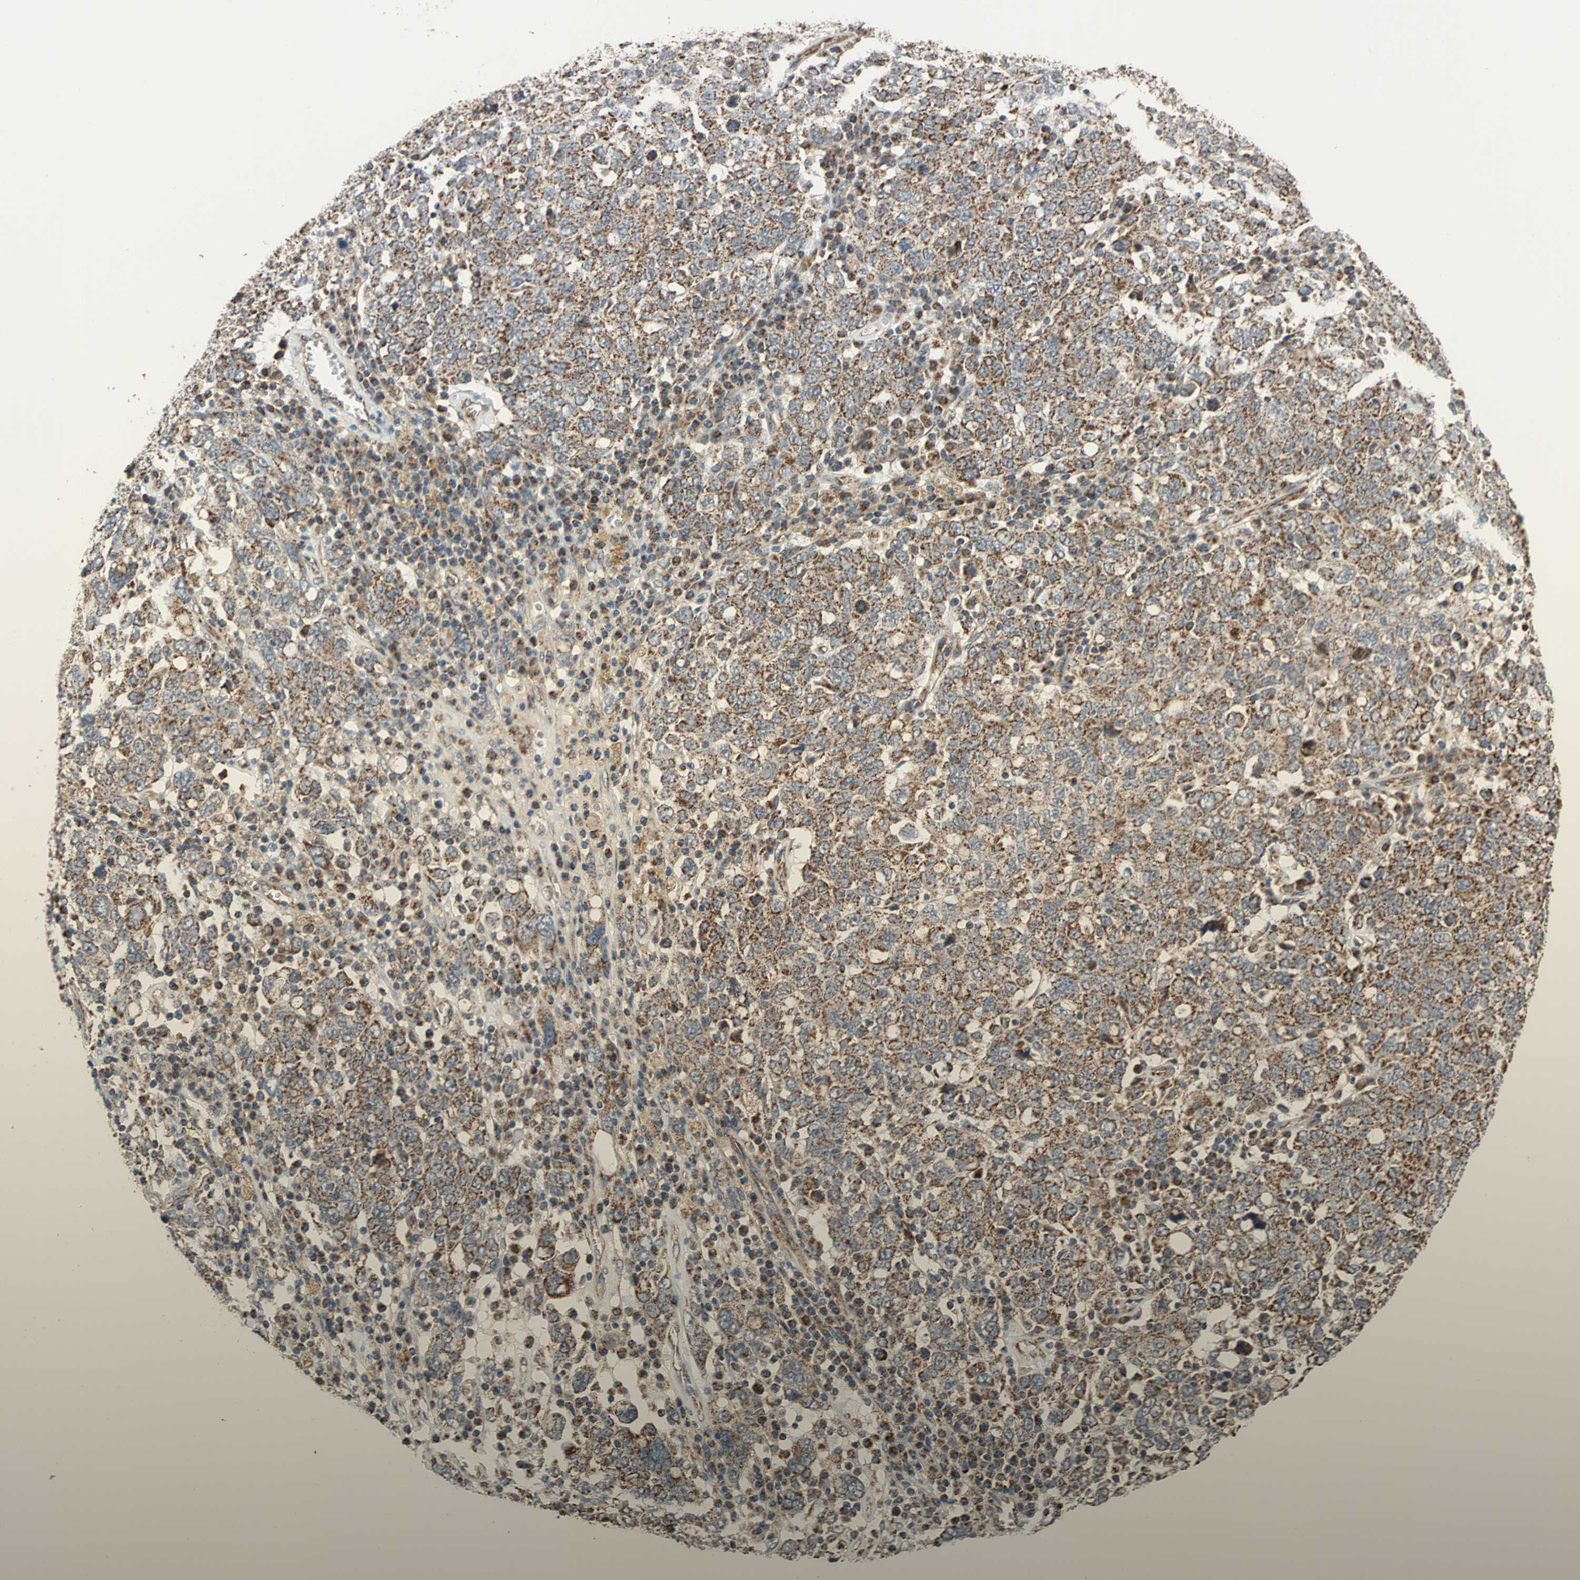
{"staining": {"intensity": "moderate", "quantity": ">75%", "location": "cytoplasmic/membranous"}, "tissue": "ovarian cancer", "cell_type": "Tumor cells", "image_type": "cancer", "snomed": [{"axis": "morphology", "description": "Carcinoma, endometroid"}, {"axis": "topography", "description": "Ovary"}], "caption": "Brown immunohistochemical staining in ovarian cancer (endometroid carcinoma) displays moderate cytoplasmic/membranous staining in approximately >75% of tumor cells.", "gene": "MRPS22", "patient": {"sex": "female", "age": 62}}